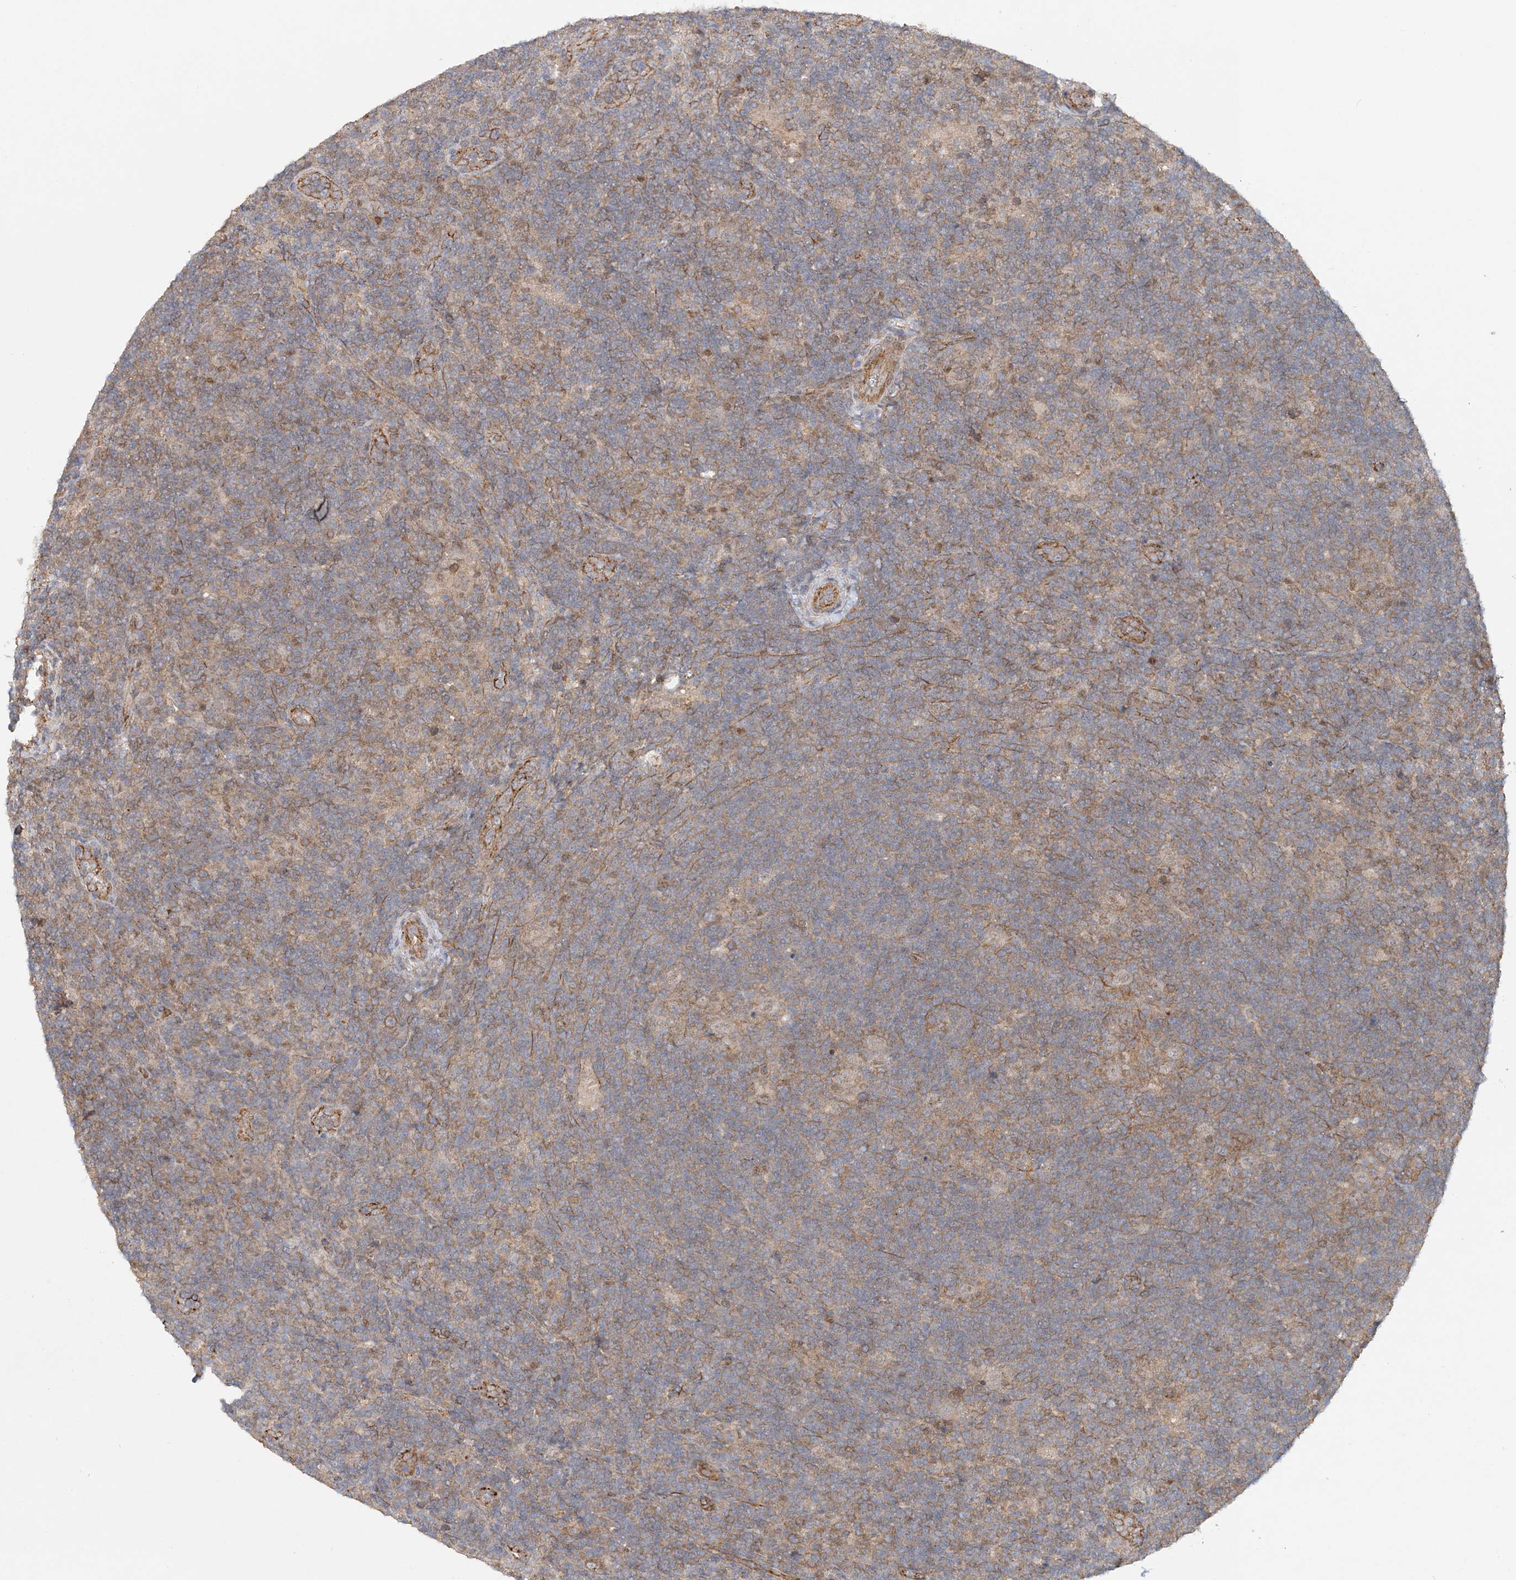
{"staining": {"intensity": "negative", "quantity": "none", "location": "none"}, "tissue": "lymphoma", "cell_type": "Tumor cells", "image_type": "cancer", "snomed": [{"axis": "morphology", "description": "Hodgkin's disease, NOS"}, {"axis": "topography", "description": "Lymph node"}], "caption": "IHC histopathology image of neoplastic tissue: human lymphoma stained with DAB exhibits no significant protein staining in tumor cells.", "gene": "MAT2B", "patient": {"sex": "female", "age": 57}}